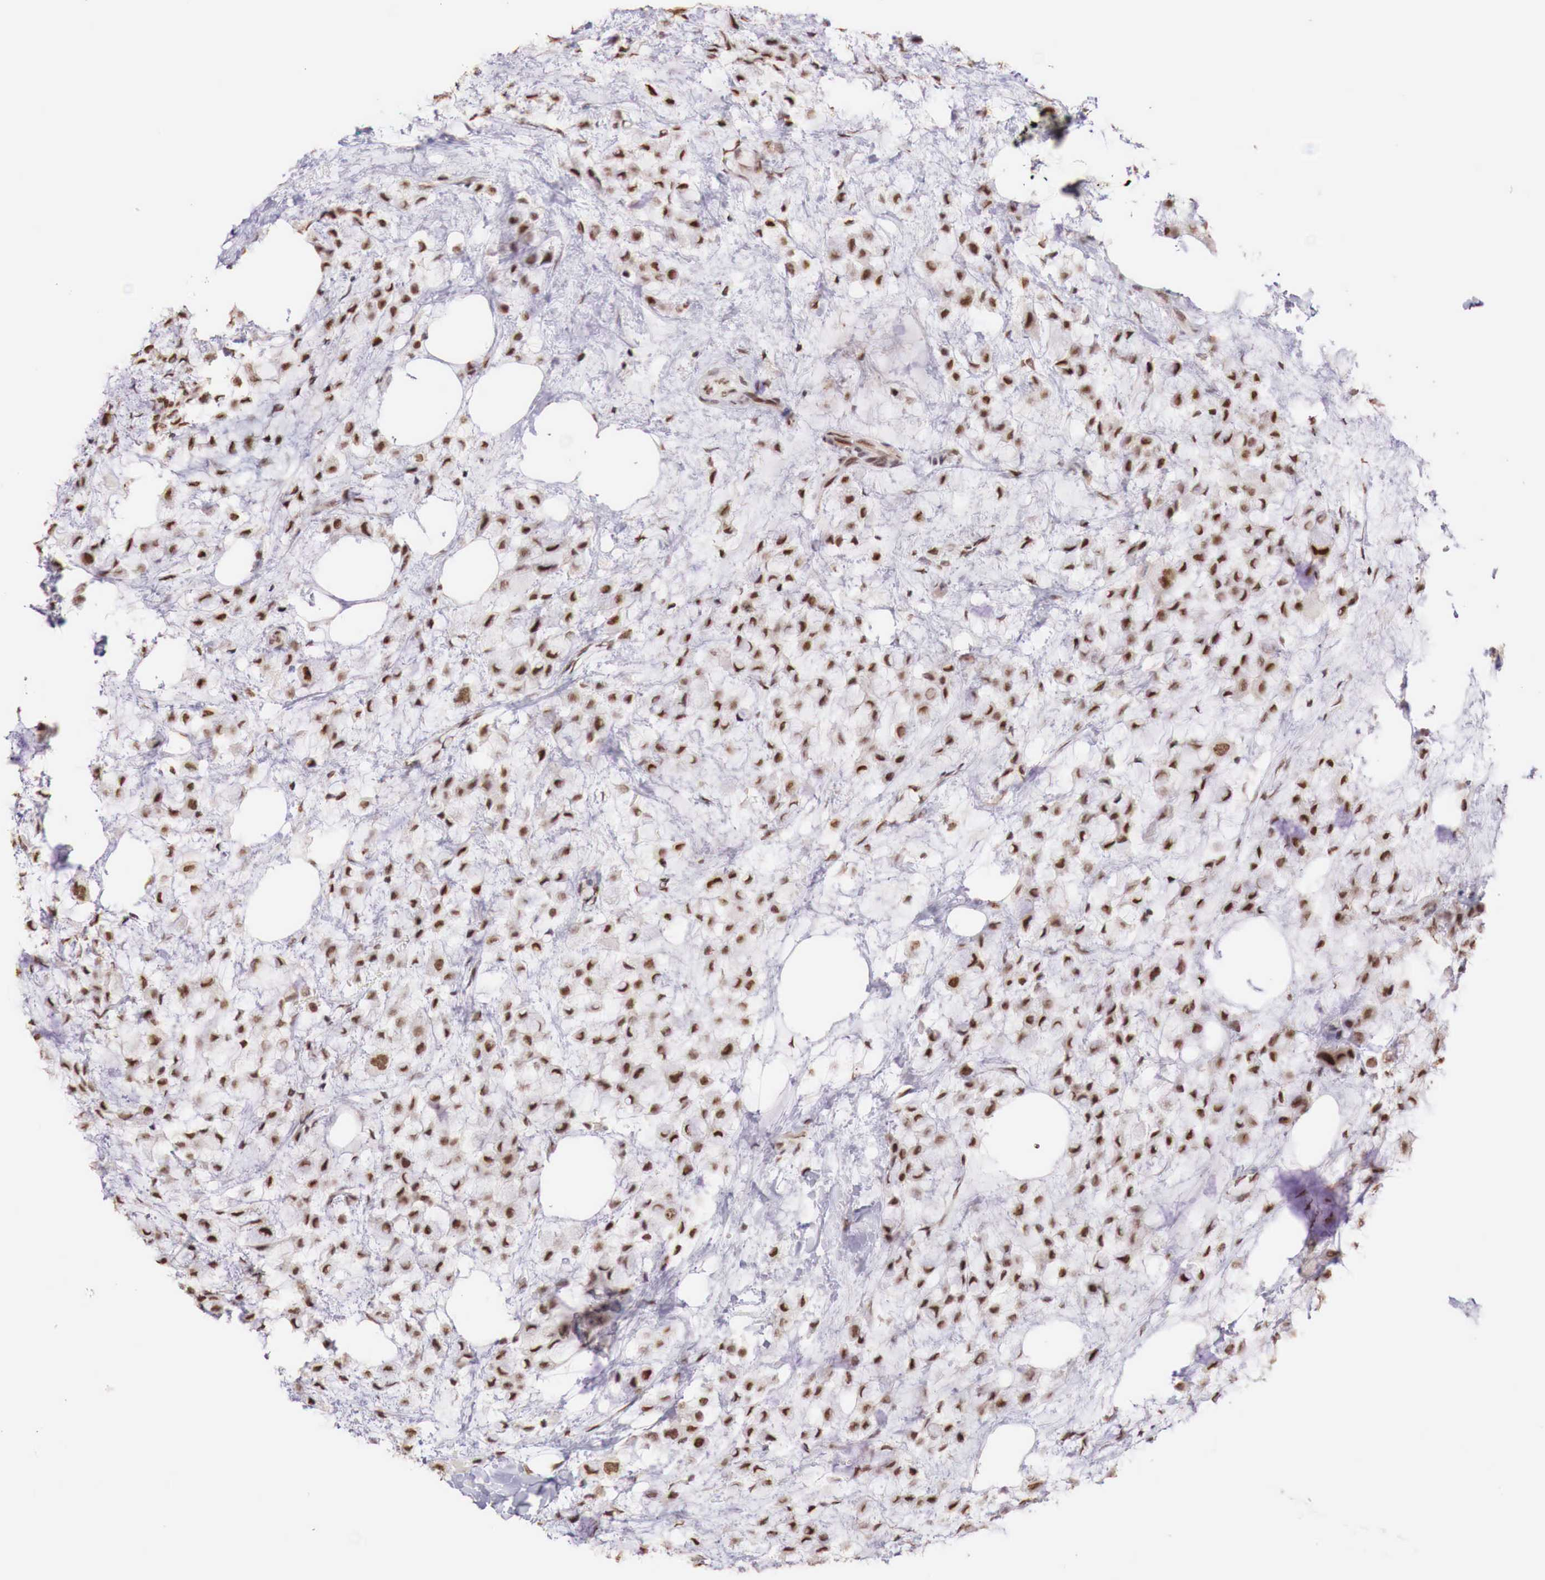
{"staining": {"intensity": "strong", "quantity": ">75%", "location": "nuclear"}, "tissue": "breast cancer", "cell_type": "Tumor cells", "image_type": "cancer", "snomed": [{"axis": "morphology", "description": "Lobular carcinoma"}, {"axis": "topography", "description": "Breast"}], "caption": "Lobular carcinoma (breast) tissue shows strong nuclear staining in about >75% of tumor cells", "gene": "FOXP2", "patient": {"sex": "female", "age": 85}}